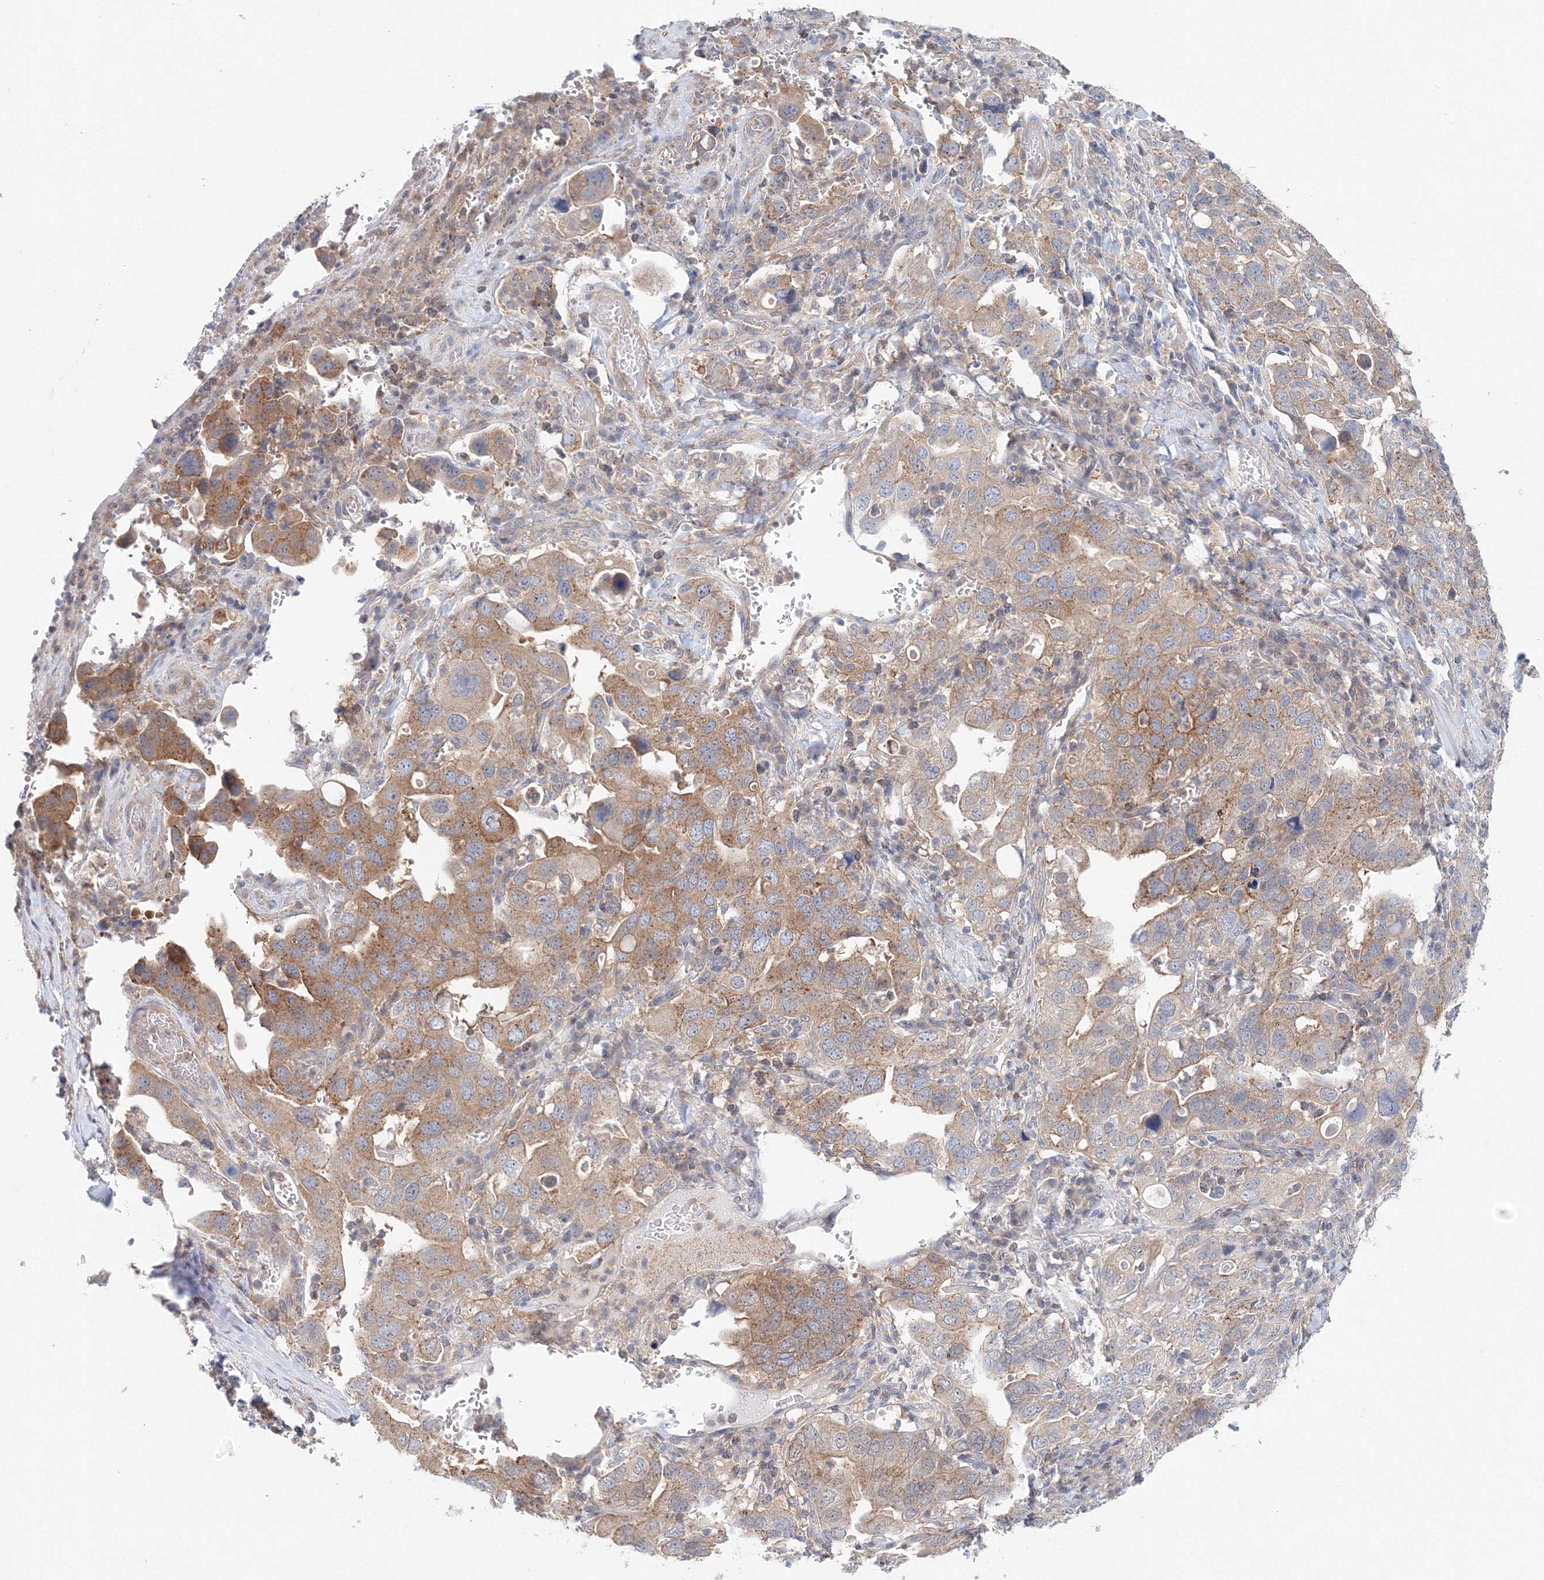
{"staining": {"intensity": "moderate", "quantity": ">75%", "location": "cytoplasmic/membranous"}, "tissue": "stomach cancer", "cell_type": "Tumor cells", "image_type": "cancer", "snomed": [{"axis": "morphology", "description": "Adenocarcinoma, NOS"}, {"axis": "topography", "description": "Stomach, upper"}], "caption": "A medium amount of moderate cytoplasmic/membranous staining is present in about >75% of tumor cells in stomach cancer tissue. (IHC, brightfield microscopy, high magnification).", "gene": "TPRKB", "patient": {"sex": "male", "age": 62}}